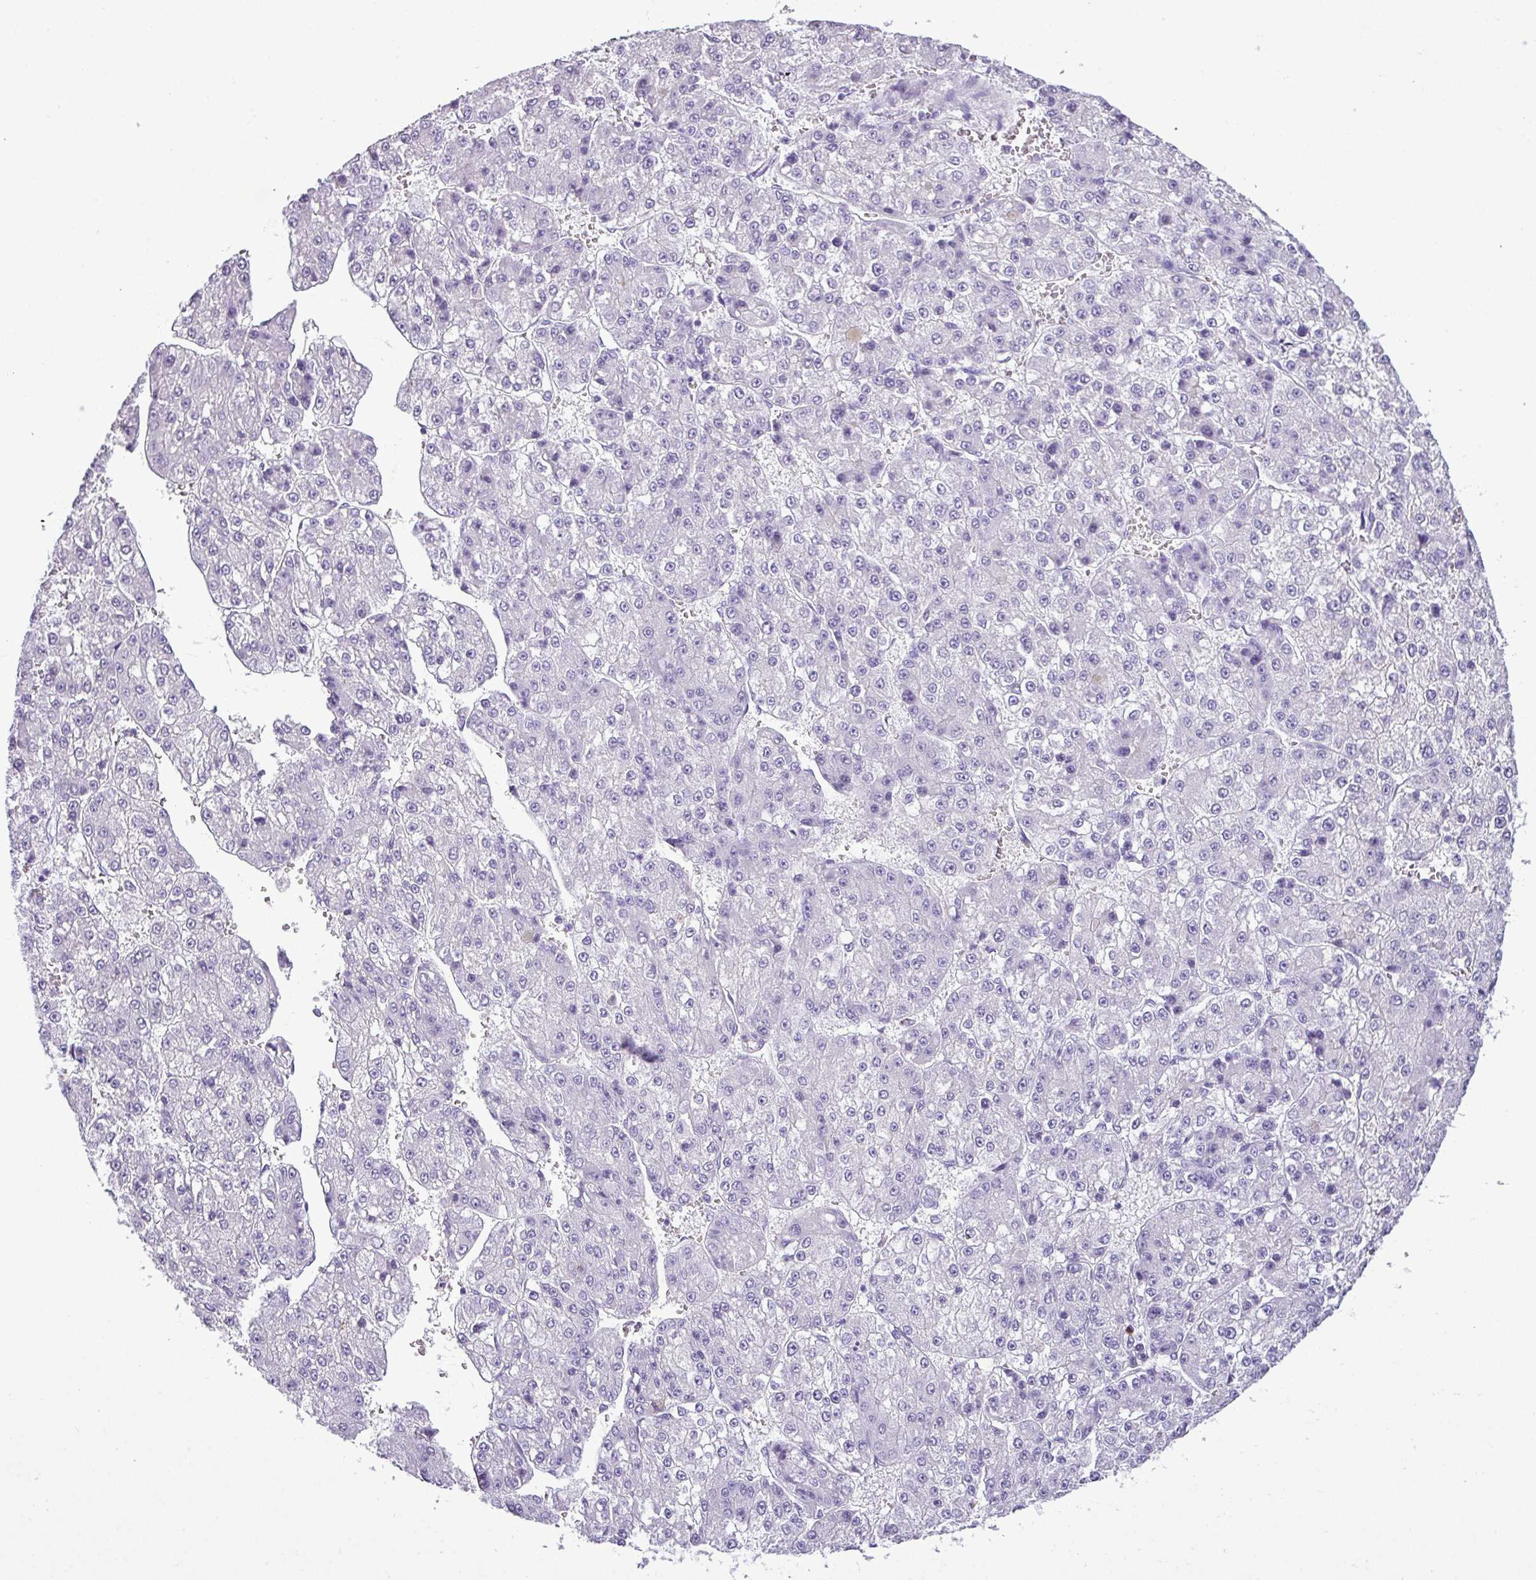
{"staining": {"intensity": "negative", "quantity": "none", "location": "none"}, "tissue": "liver cancer", "cell_type": "Tumor cells", "image_type": "cancer", "snomed": [{"axis": "morphology", "description": "Carcinoma, Hepatocellular, NOS"}, {"axis": "topography", "description": "Liver"}], "caption": "The micrograph demonstrates no staining of tumor cells in liver hepatocellular carcinoma. (DAB immunohistochemistry (IHC) with hematoxylin counter stain).", "gene": "RBMXL2", "patient": {"sex": "female", "age": 73}}